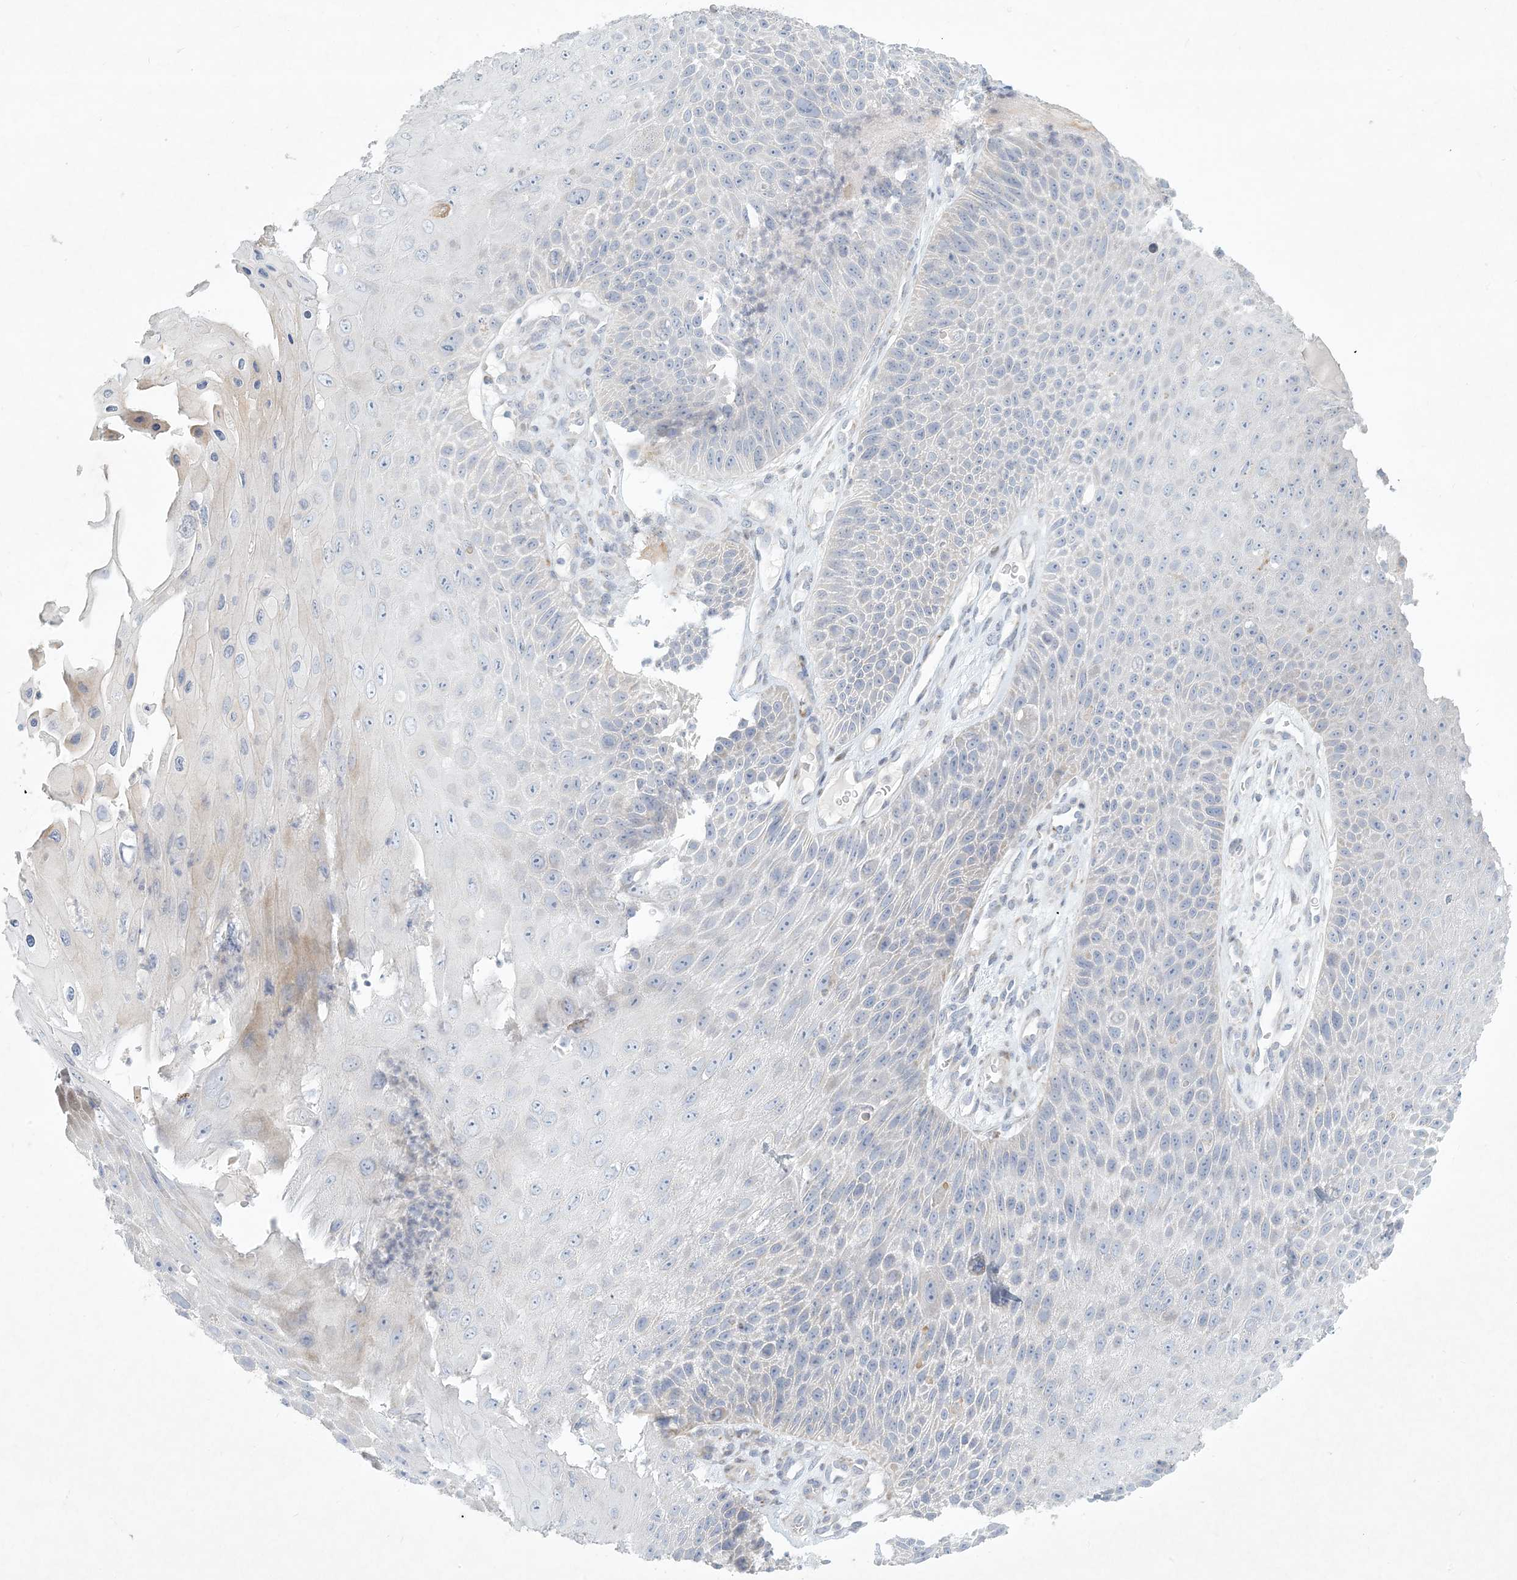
{"staining": {"intensity": "negative", "quantity": "none", "location": "none"}, "tissue": "skin cancer", "cell_type": "Tumor cells", "image_type": "cancer", "snomed": [{"axis": "morphology", "description": "Squamous cell carcinoma, NOS"}, {"axis": "topography", "description": "Skin"}], "caption": "Skin cancer (squamous cell carcinoma) was stained to show a protein in brown. There is no significant staining in tumor cells.", "gene": "ZNF385D", "patient": {"sex": "female", "age": 88}}